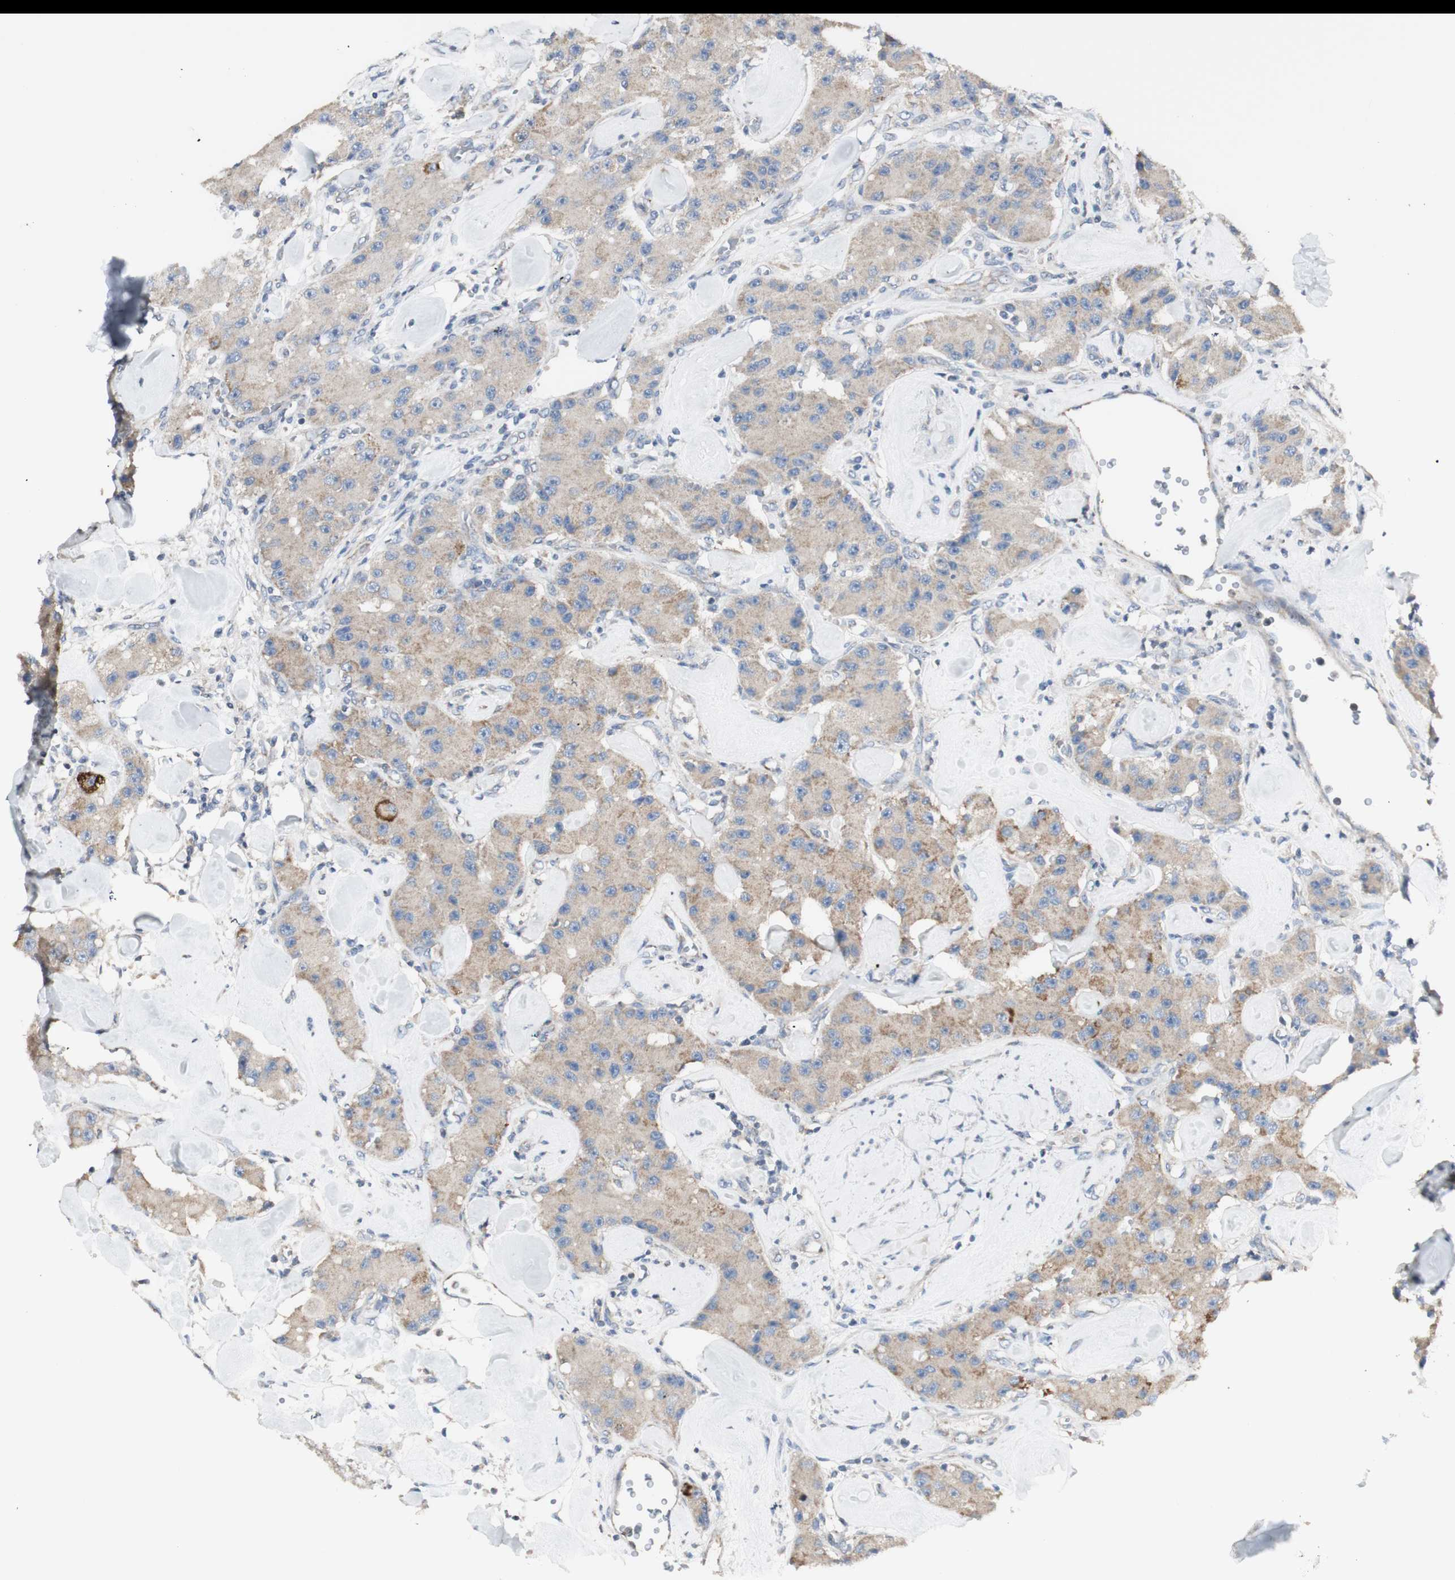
{"staining": {"intensity": "weak", "quantity": ">75%", "location": "cytoplasmic/membranous"}, "tissue": "carcinoid", "cell_type": "Tumor cells", "image_type": "cancer", "snomed": [{"axis": "morphology", "description": "Carcinoid, malignant, NOS"}, {"axis": "topography", "description": "Pancreas"}], "caption": "DAB immunohistochemical staining of human carcinoid demonstrates weak cytoplasmic/membranous protein expression in about >75% of tumor cells.", "gene": "C3orf52", "patient": {"sex": "male", "age": 41}}